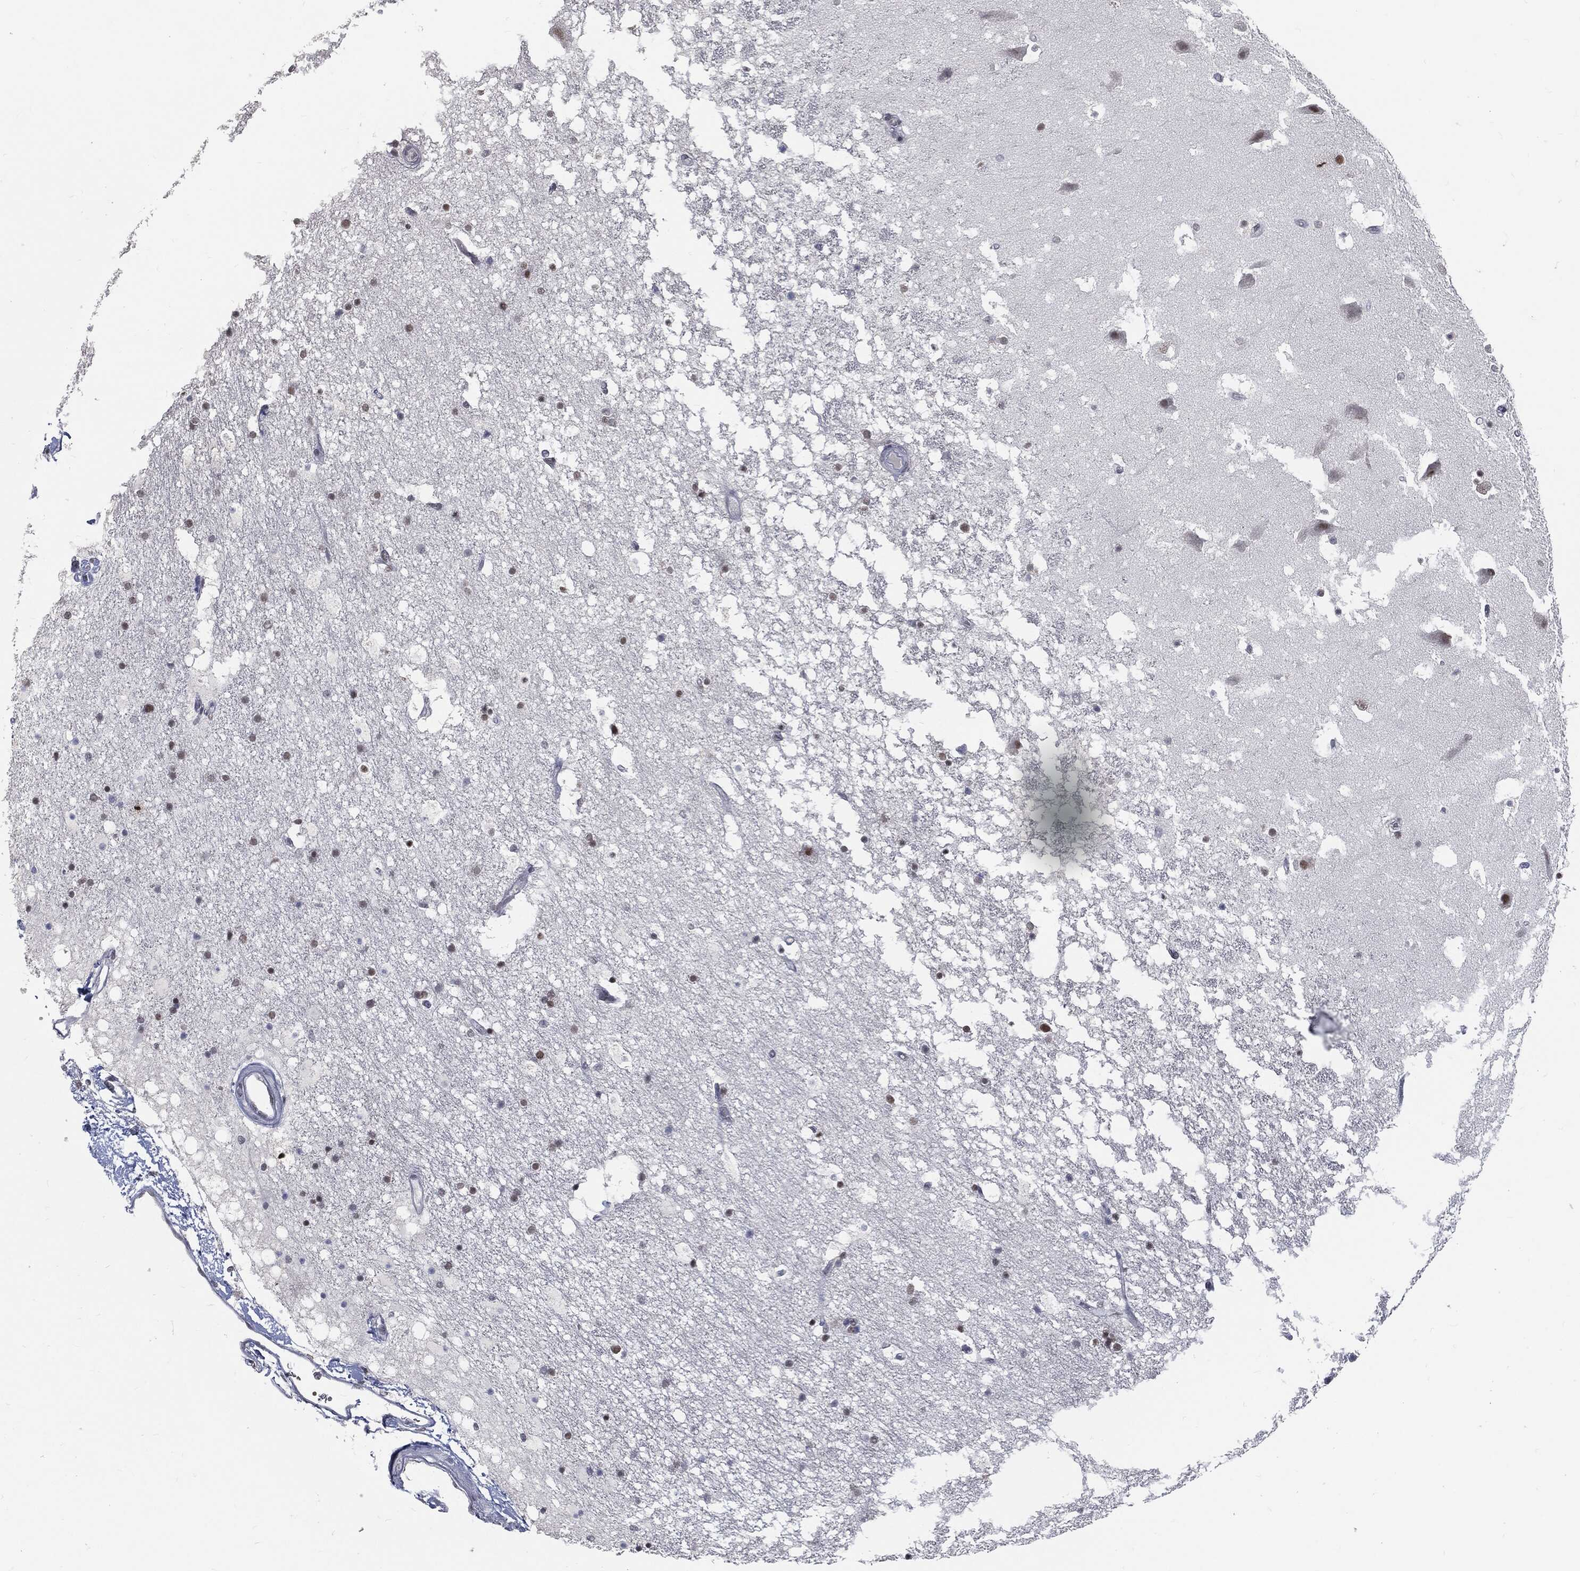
{"staining": {"intensity": "moderate", "quantity": "25%-75%", "location": "nuclear"}, "tissue": "hippocampus", "cell_type": "Glial cells", "image_type": "normal", "snomed": [{"axis": "morphology", "description": "Normal tissue, NOS"}, {"axis": "topography", "description": "Hippocampus"}], "caption": "Benign hippocampus was stained to show a protein in brown. There is medium levels of moderate nuclear positivity in about 25%-75% of glial cells.", "gene": "ANXA1", "patient": {"sex": "male", "age": 51}}